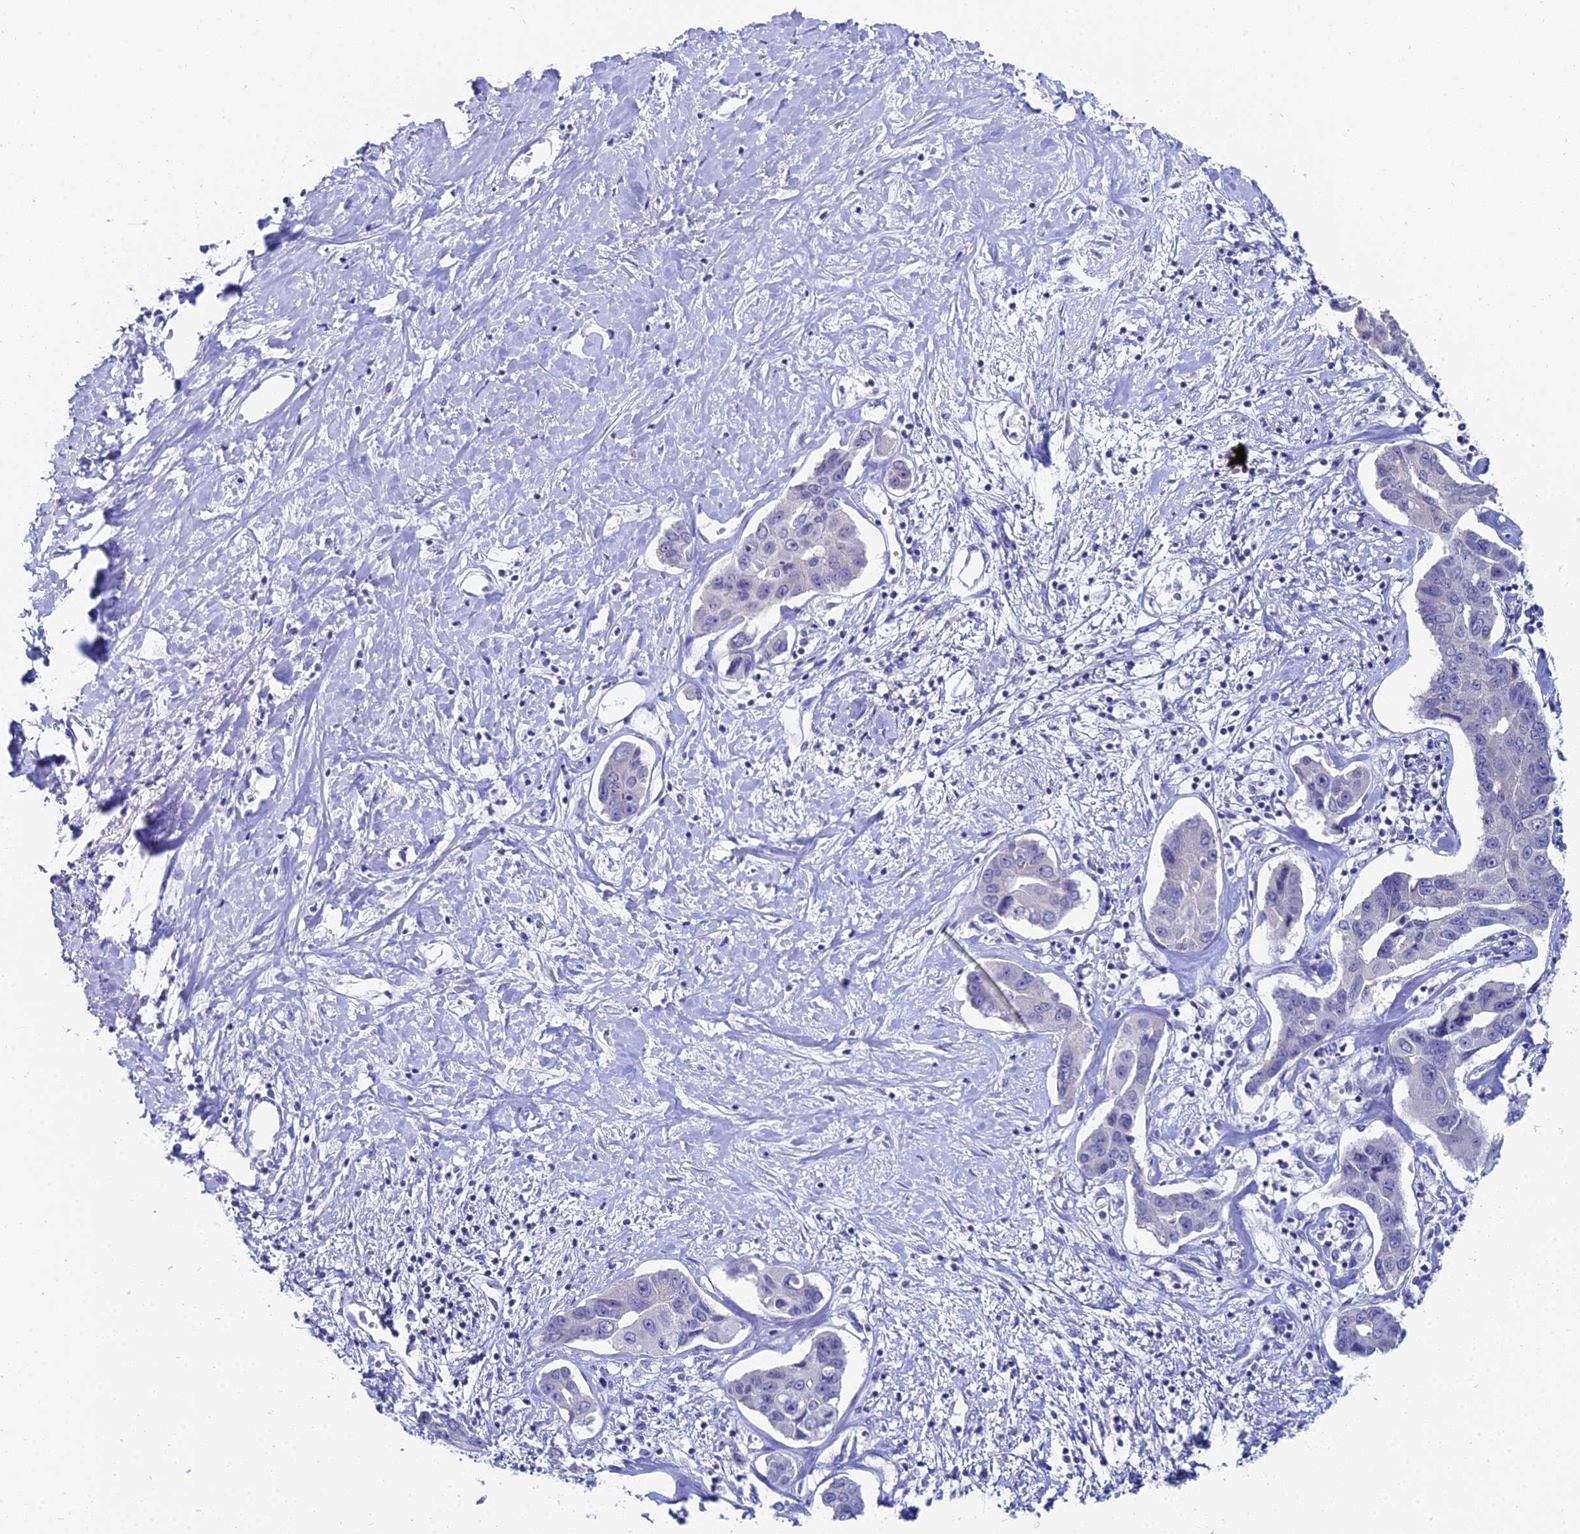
{"staining": {"intensity": "negative", "quantity": "none", "location": "none"}, "tissue": "liver cancer", "cell_type": "Tumor cells", "image_type": "cancer", "snomed": [{"axis": "morphology", "description": "Cholangiocarcinoma"}, {"axis": "topography", "description": "Liver"}], "caption": "Human liver cholangiocarcinoma stained for a protein using immunohistochemistry displays no expression in tumor cells.", "gene": "PRR22", "patient": {"sex": "male", "age": 59}}